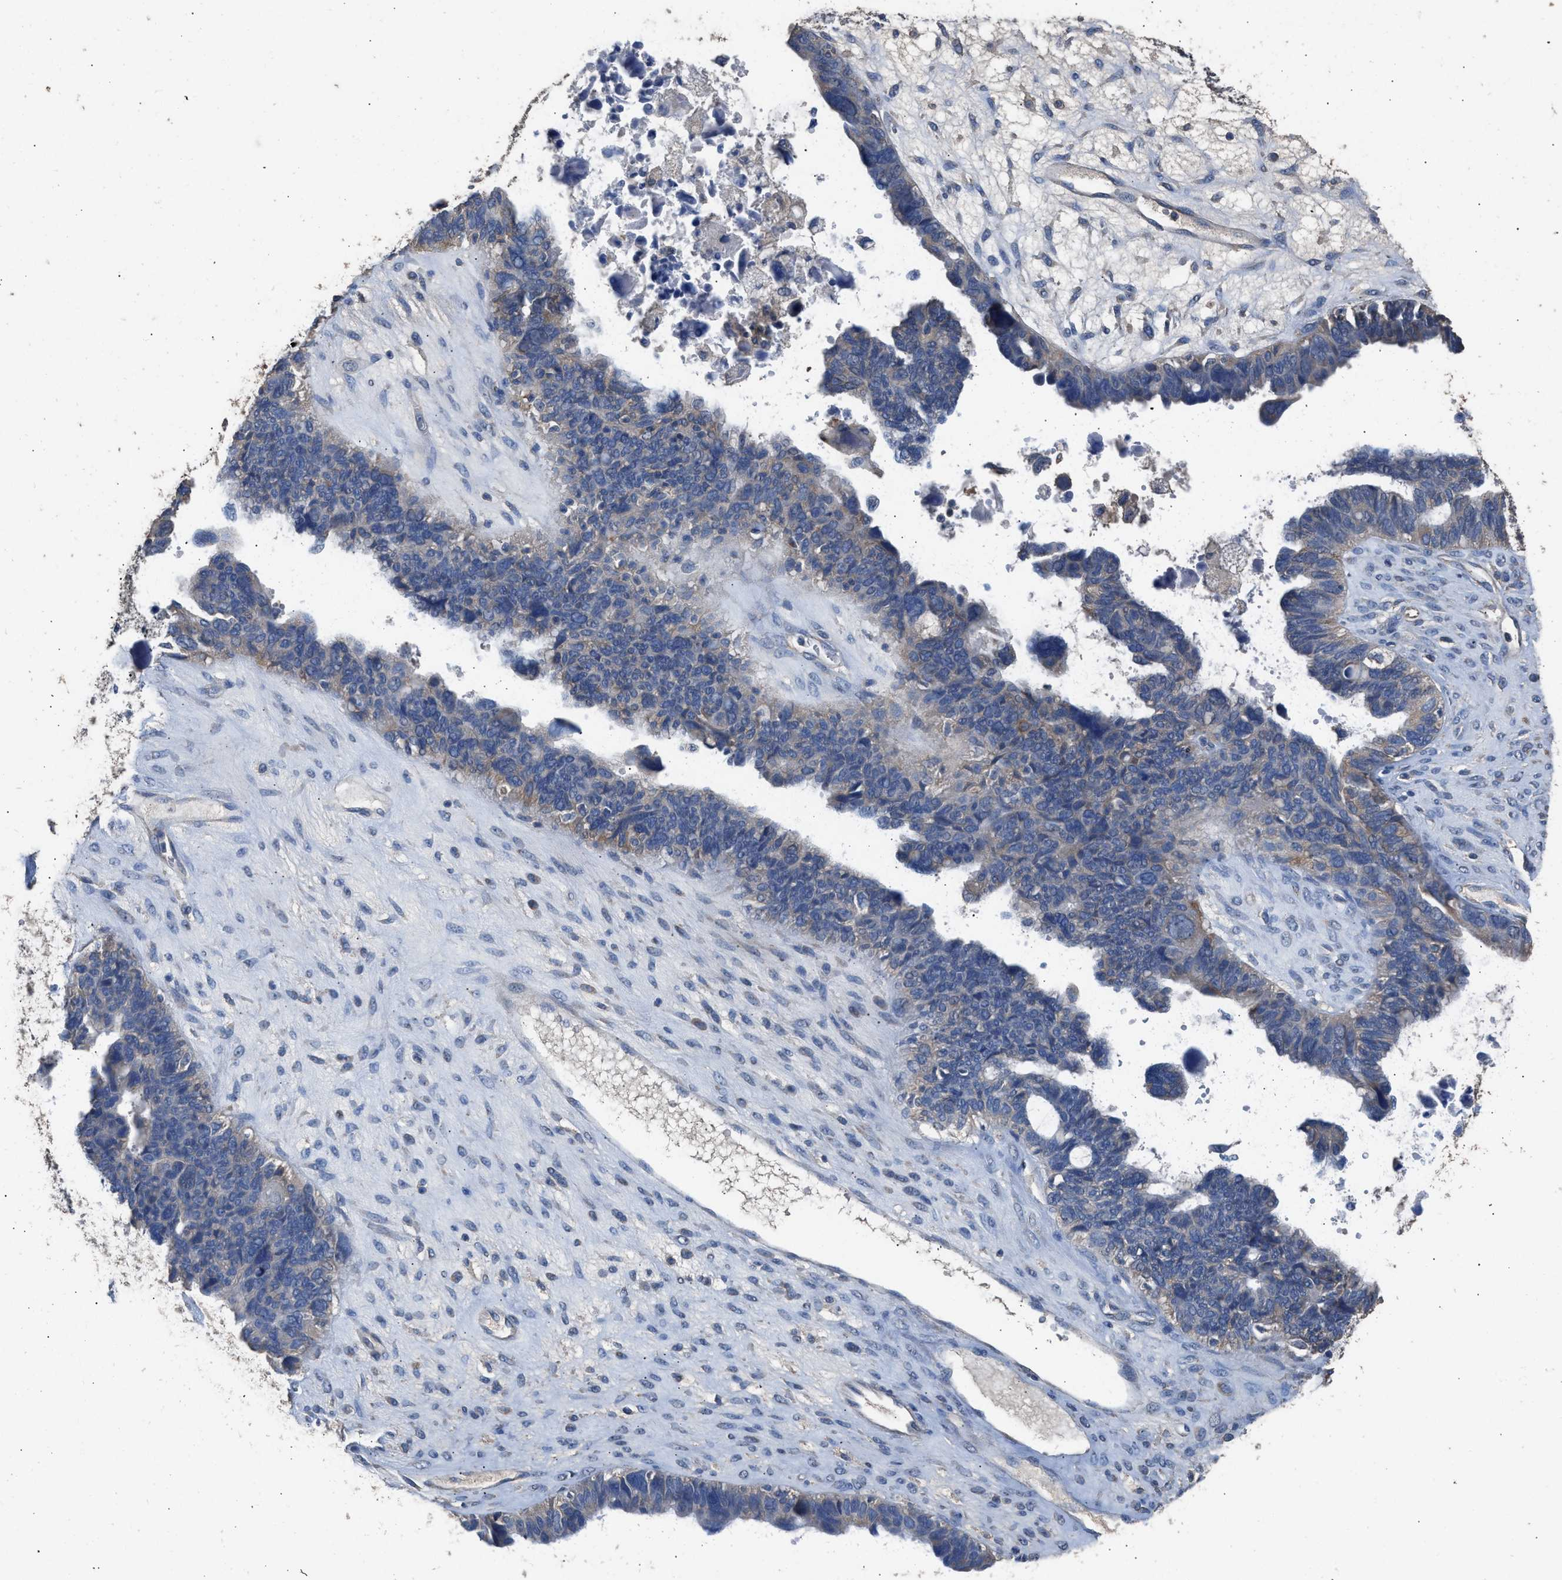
{"staining": {"intensity": "weak", "quantity": "<25%", "location": "cytoplasmic/membranous"}, "tissue": "ovarian cancer", "cell_type": "Tumor cells", "image_type": "cancer", "snomed": [{"axis": "morphology", "description": "Cystadenocarcinoma, serous, NOS"}, {"axis": "topography", "description": "Ovary"}], "caption": "The photomicrograph shows no significant staining in tumor cells of ovarian cancer.", "gene": "ITSN1", "patient": {"sex": "female", "age": 79}}